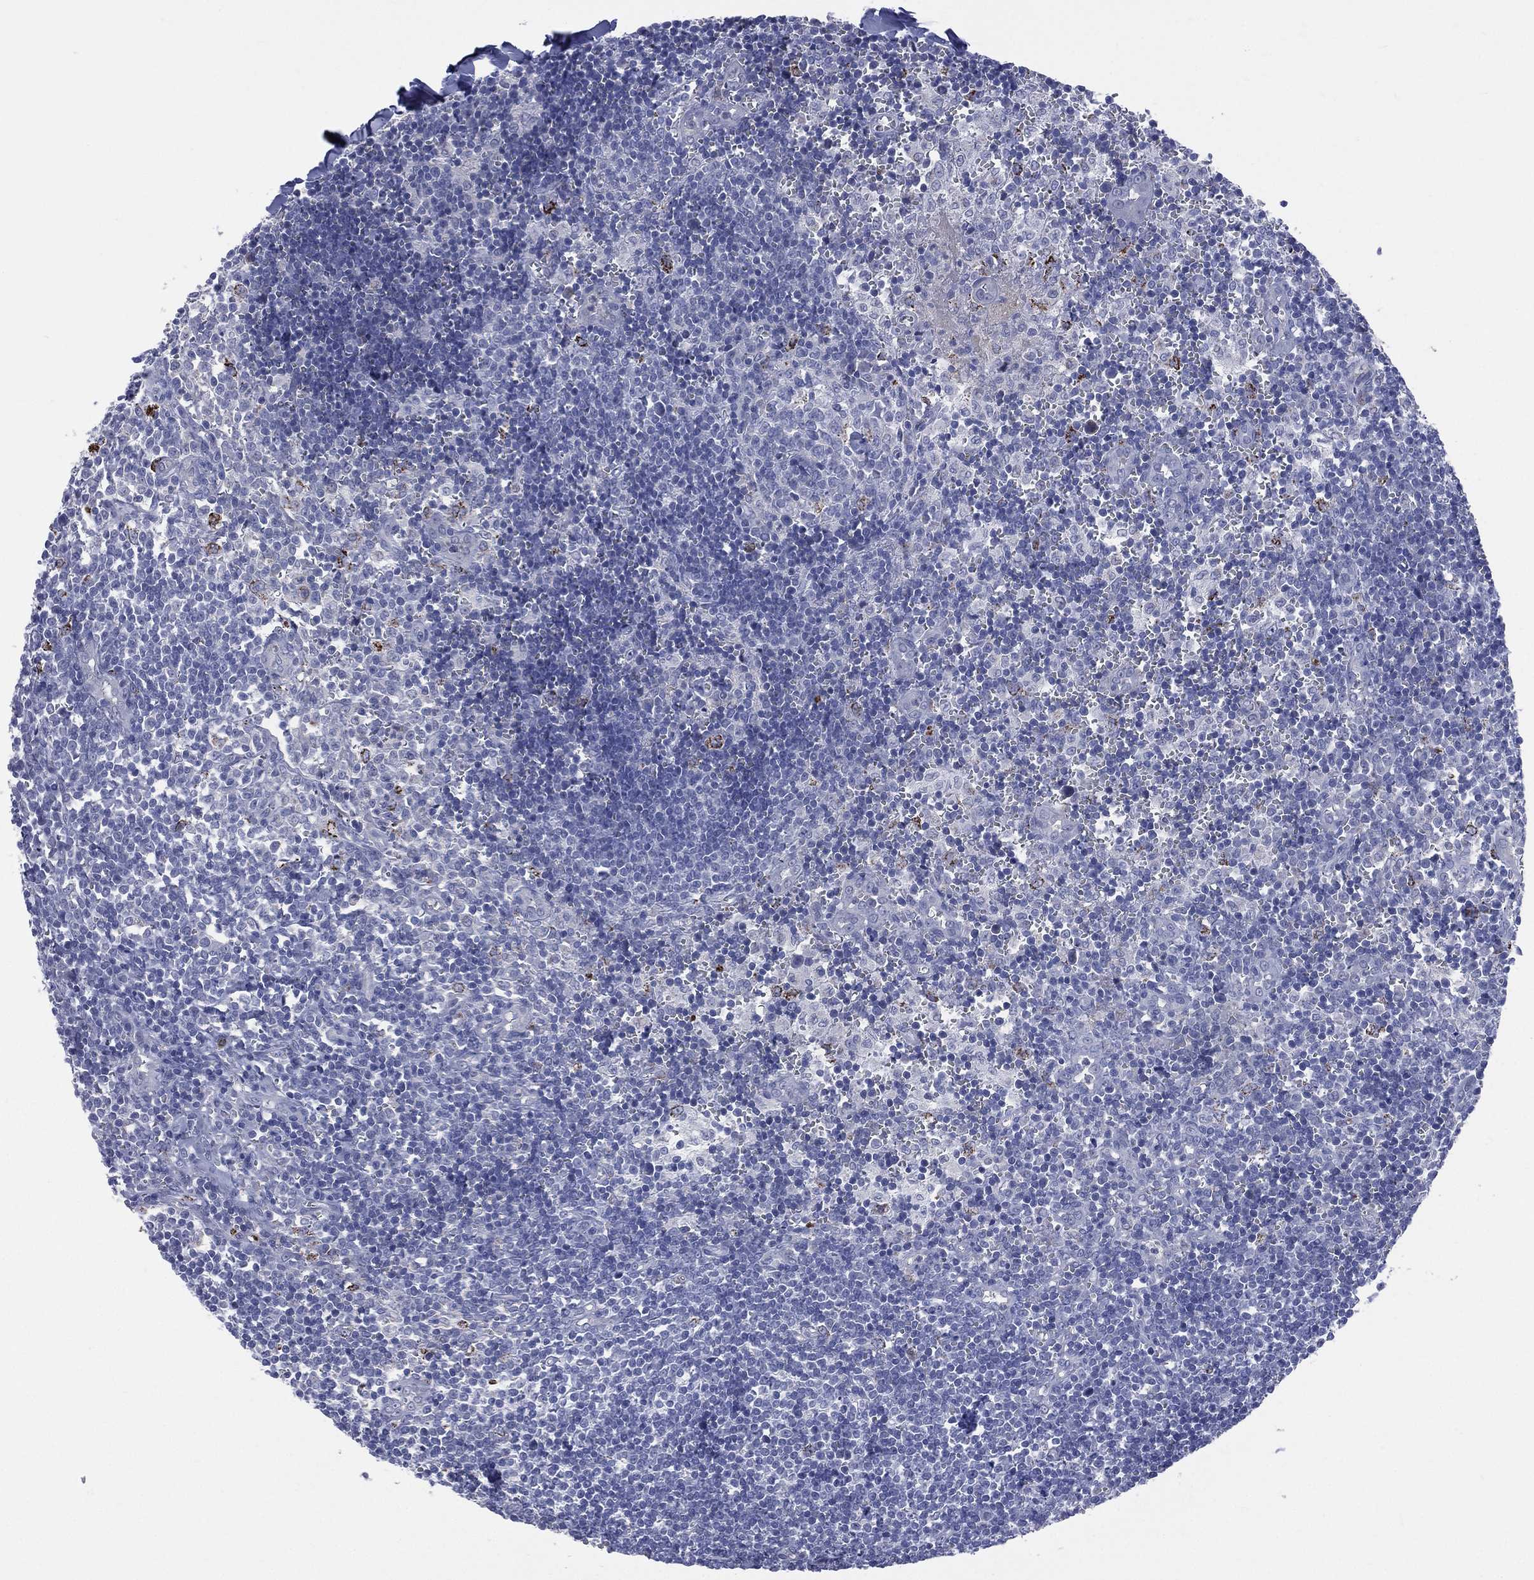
{"staining": {"intensity": "negative", "quantity": "none", "location": "none"}, "tissue": "lymph node", "cell_type": "Germinal center cells", "image_type": "normal", "snomed": [{"axis": "morphology", "description": "Normal tissue, NOS"}, {"axis": "topography", "description": "Lymph node"}, {"axis": "topography", "description": "Salivary gland"}], "caption": "Immunohistochemistry (IHC) photomicrograph of benign lymph node: lymph node stained with DAB (3,3'-diaminobenzidine) demonstrates no significant protein staining in germinal center cells.", "gene": "AKAP3", "patient": {"sex": "male", "age": 78}}